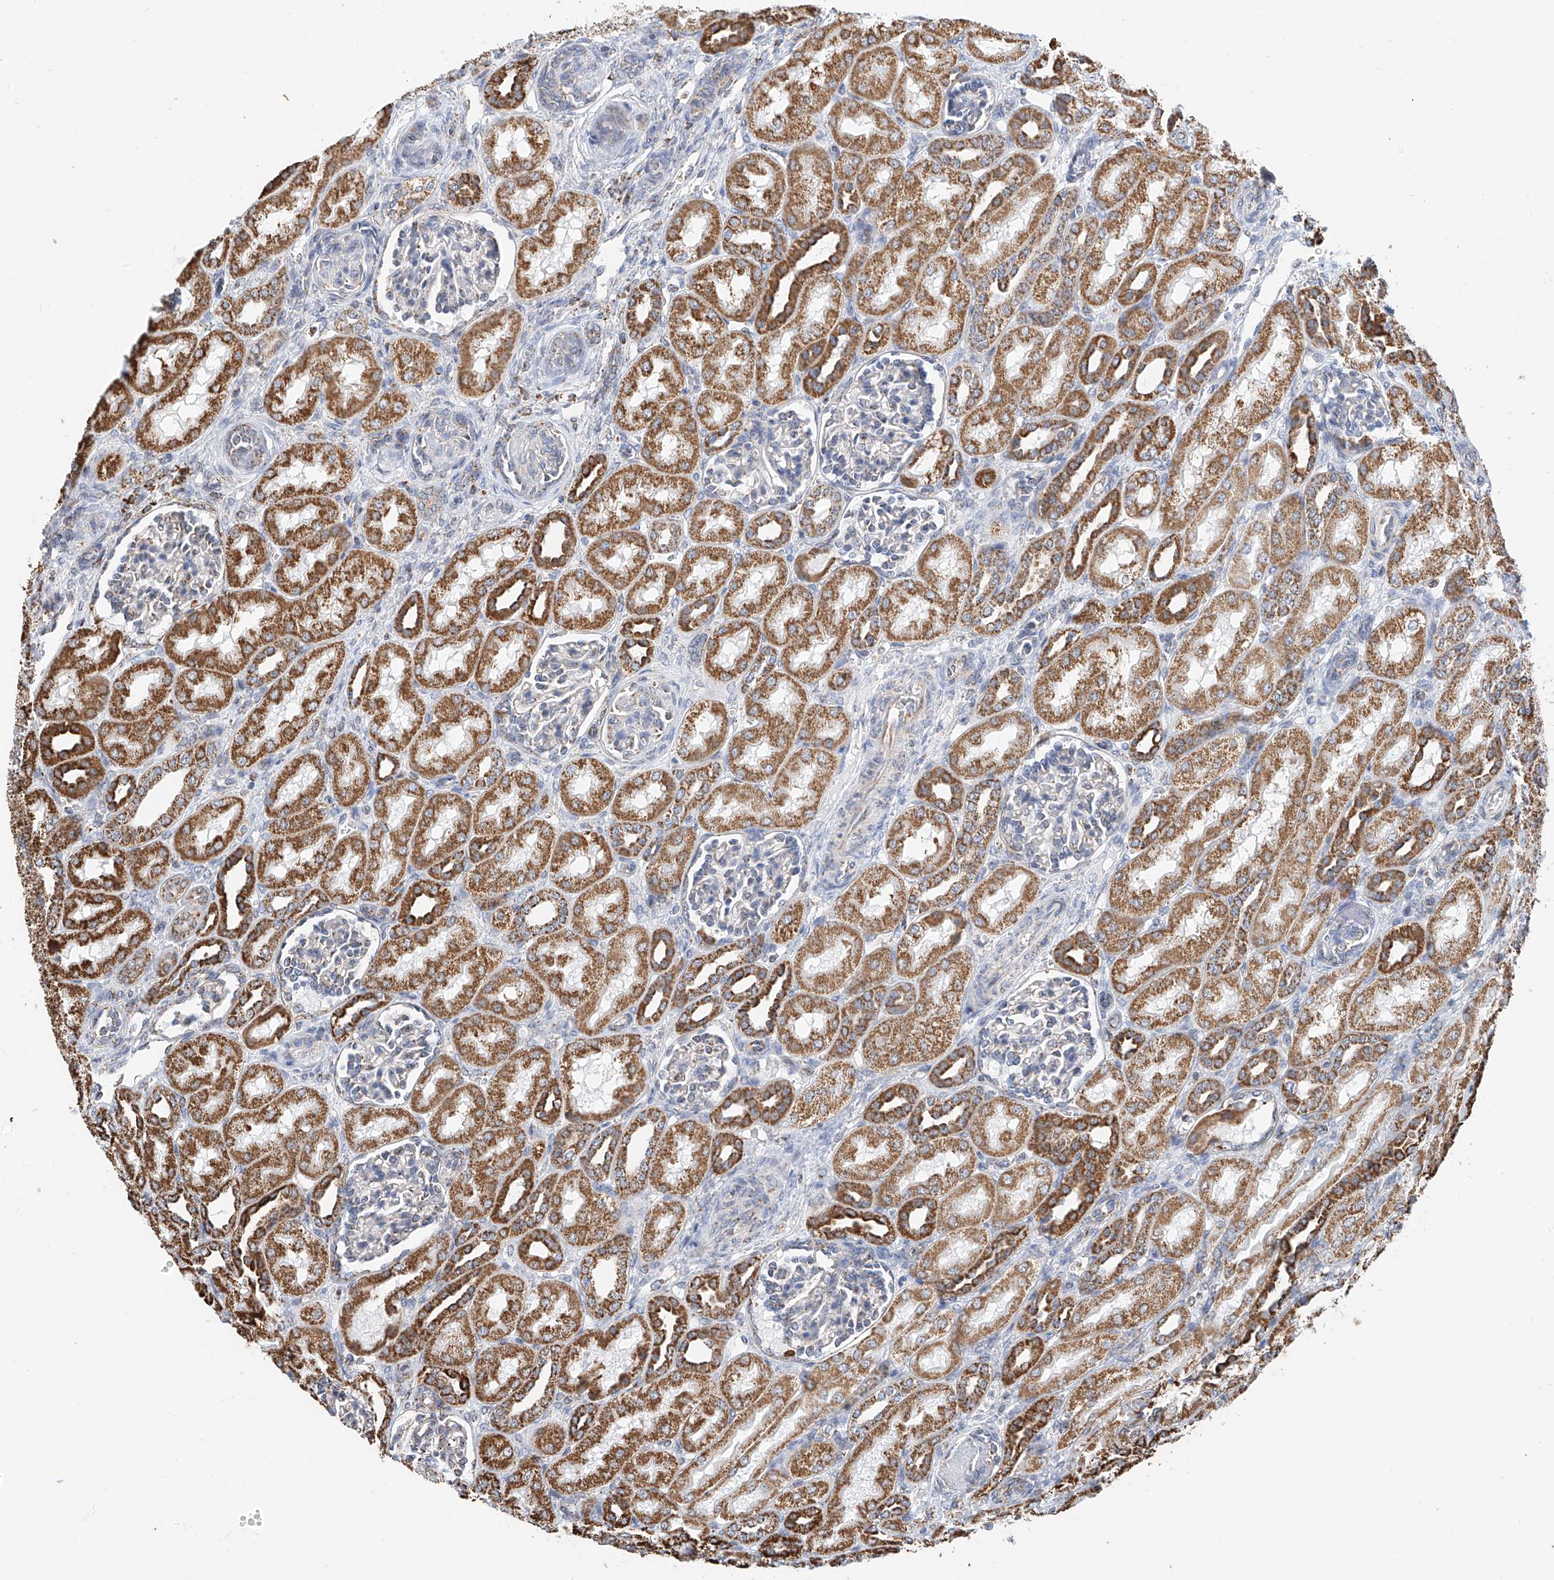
{"staining": {"intensity": "weak", "quantity": "<25%", "location": "cytoplasmic/membranous"}, "tissue": "kidney", "cell_type": "Cells in glomeruli", "image_type": "normal", "snomed": [{"axis": "morphology", "description": "Normal tissue, NOS"}, {"axis": "morphology", "description": "Neoplasm, malignant, NOS"}, {"axis": "topography", "description": "Kidney"}], "caption": "Immunohistochemistry photomicrograph of benign kidney: kidney stained with DAB demonstrates no significant protein staining in cells in glomeruli.", "gene": "NALCN", "patient": {"sex": "female", "age": 1}}